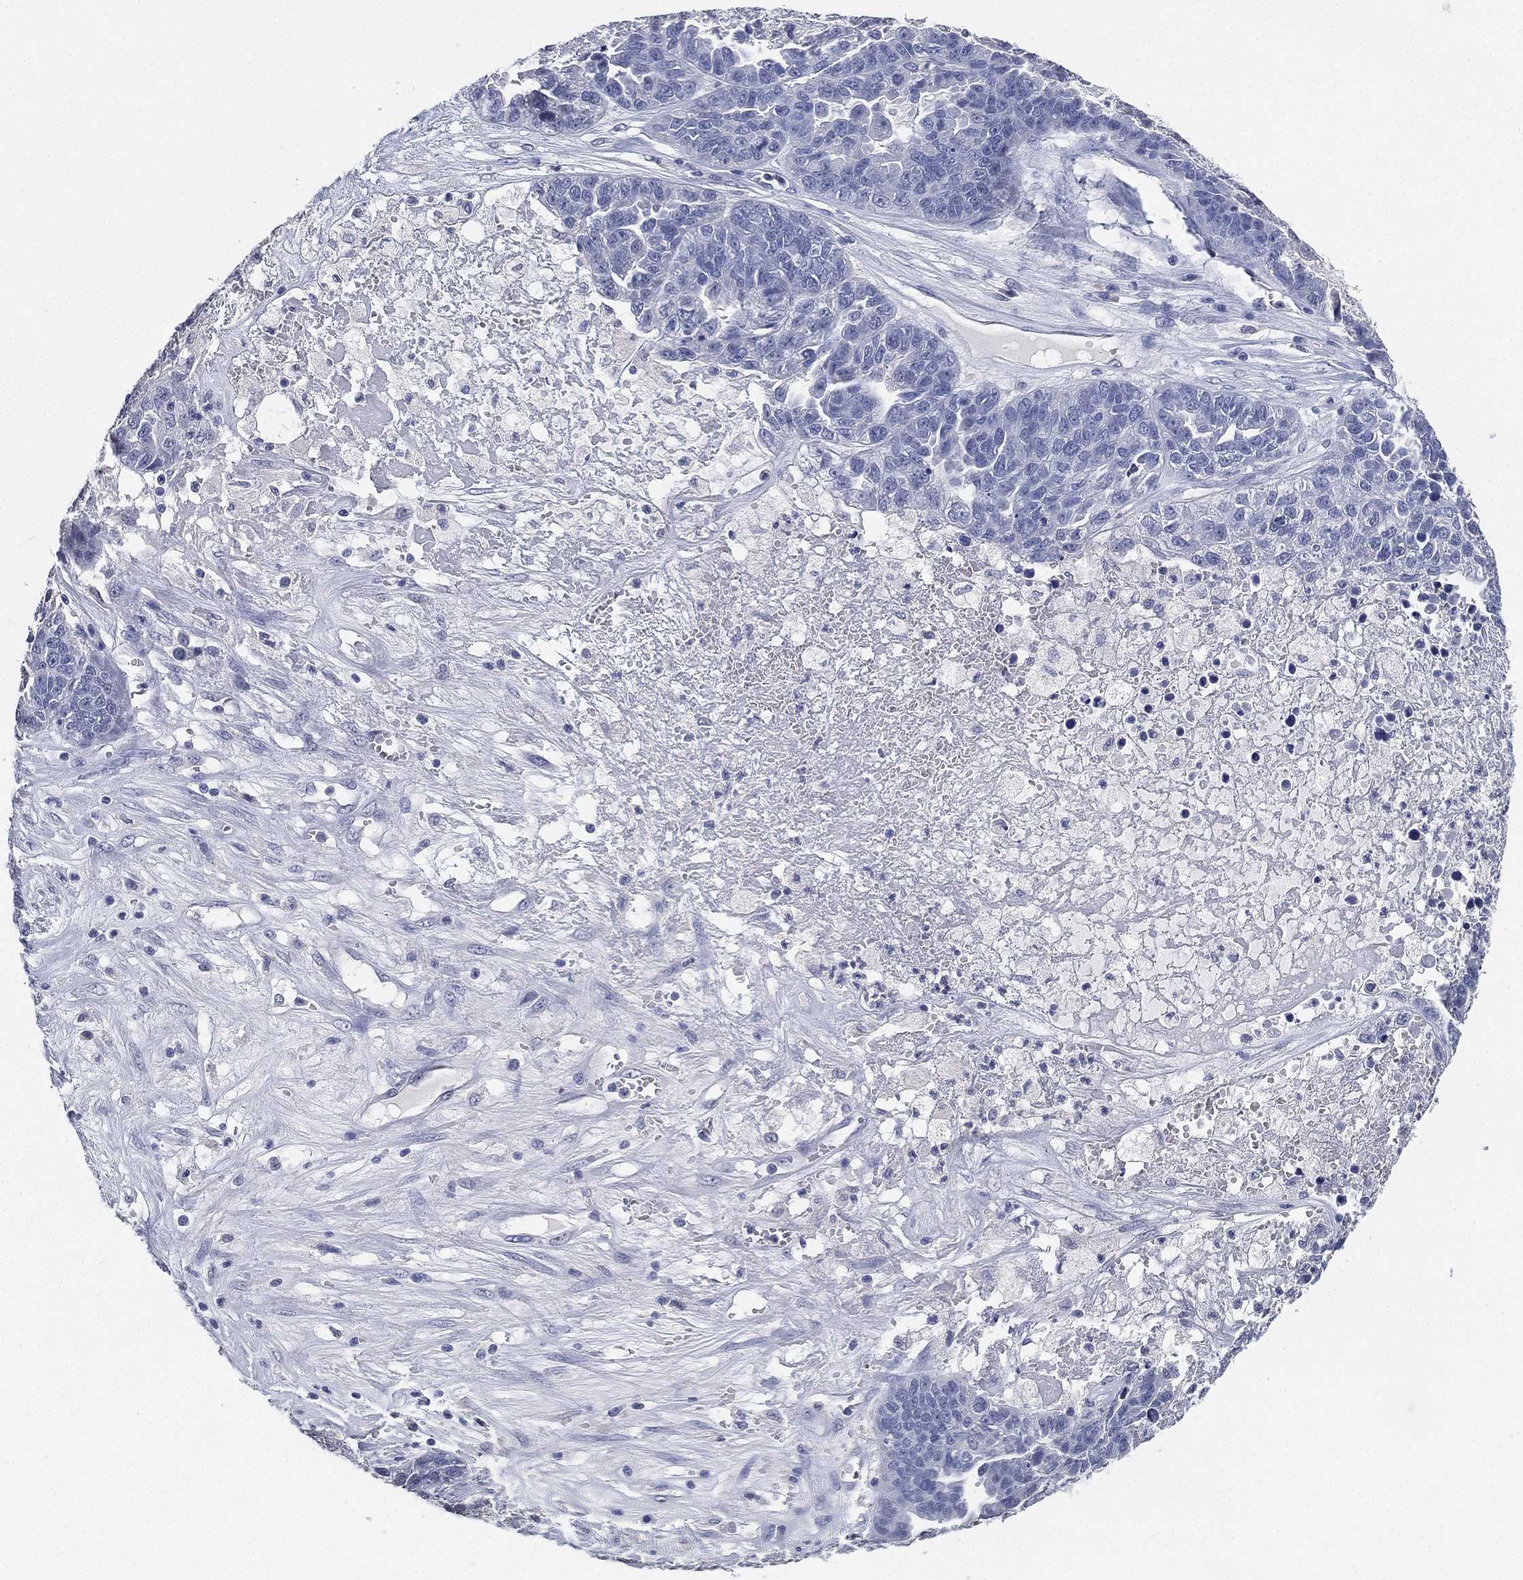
{"staining": {"intensity": "negative", "quantity": "none", "location": "none"}, "tissue": "ovarian cancer", "cell_type": "Tumor cells", "image_type": "cancer", "snomed": [{"axis": "morphology", "description": "Cystadenocarcinoma, serous, NOS"}, {"axis": "topography", "description": "Ovary"}], "caption": "Immunohistochemistry (IHC) histopathology image of neoplastic tissue: ovarian cancer stained with DAB demonstrates no significant protein expression in tumor cells.", "gene": "IYD", "patient": {"sex": "female", "age": 87}}